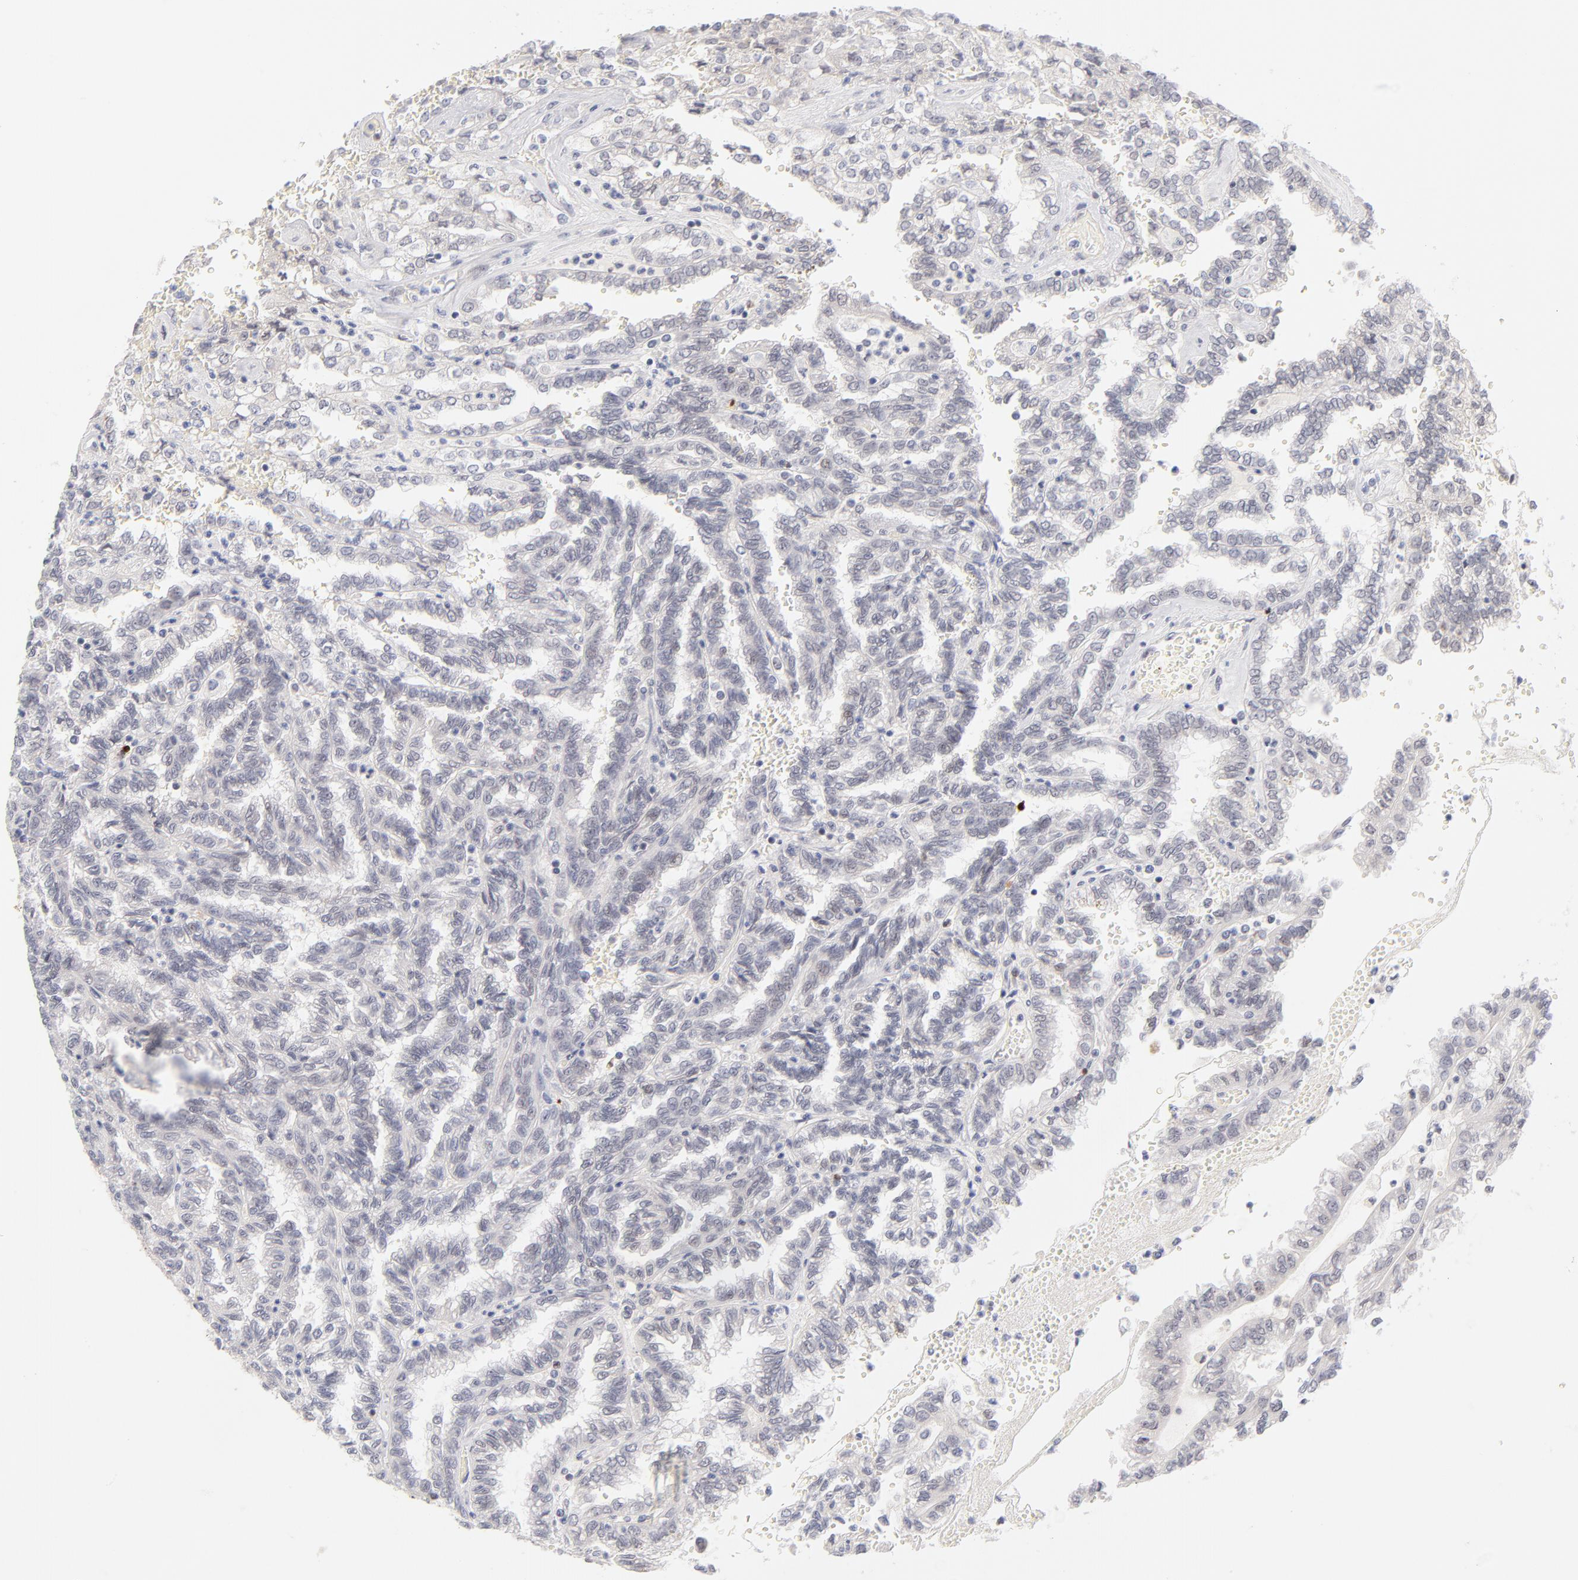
{"staining": {"intensity": "negative", "quantity": "none", "location": "none"}, "tissue": "renal cancer", "cell_type": "Tumor cells", "image_type": "cancer", "snomed": [{"axis": "morphology", "description": "Inflammation, NOS"}, {"axis": "morphology", "description": "Adenocarcinoma, NOS"}, {"axis": "topography", "description": "Kidney"}], "caption": "IHC micrograph of neoplastic tissue: renal cancer (adenocarcinoma) stained with DAB (3,3'-diaminobenzidine) shows no significant protein expression in tumor cells. The staining is performed using DAB (3,3'-diaminobenzidine) brown chromogen with nuclei counter-stained in using hematoxylin.", "gene": "PARP1", "patient": {"sex": "male", "age": 68}}